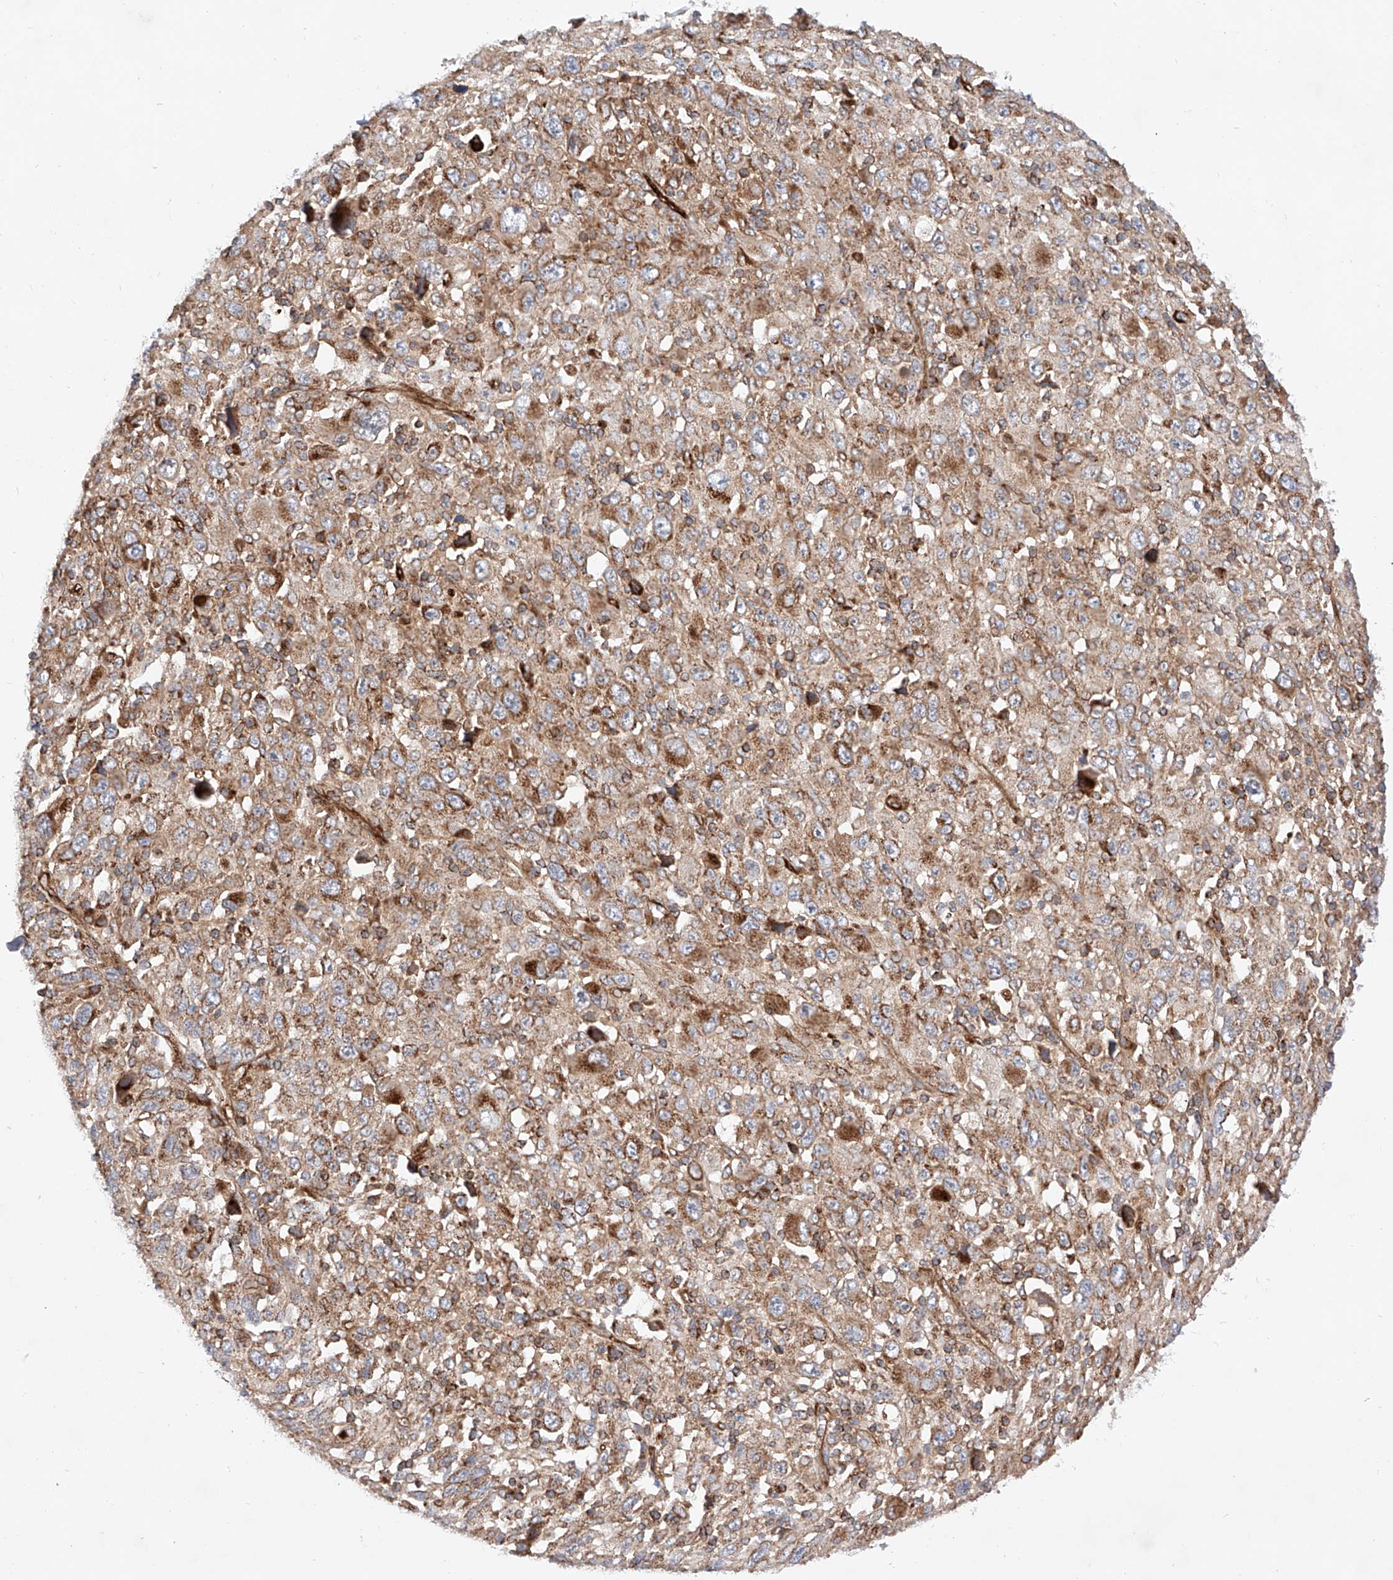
{"staining": {"intensity": "moderate", "quantity": ">75%", "location": "cytoplasmic/membranous"}, "tissue": "melanoma", "cell_type": "Tumor cells", "image_type": "cancer", "snomed": [{"axis": "morphology", "description": "Malignant melanoma, Metastatic site"}, {"axis": "topography", "description": "Skin"}], "caption": "DAB immunohistochemical staining of malignant melanoma (metastatic site) exhibits moderate cytoplasmic/membranous protein staining in about >75% of tumor cells.", "gene": "NR1D1", "patient": {"sex": "female", "age": 56}}